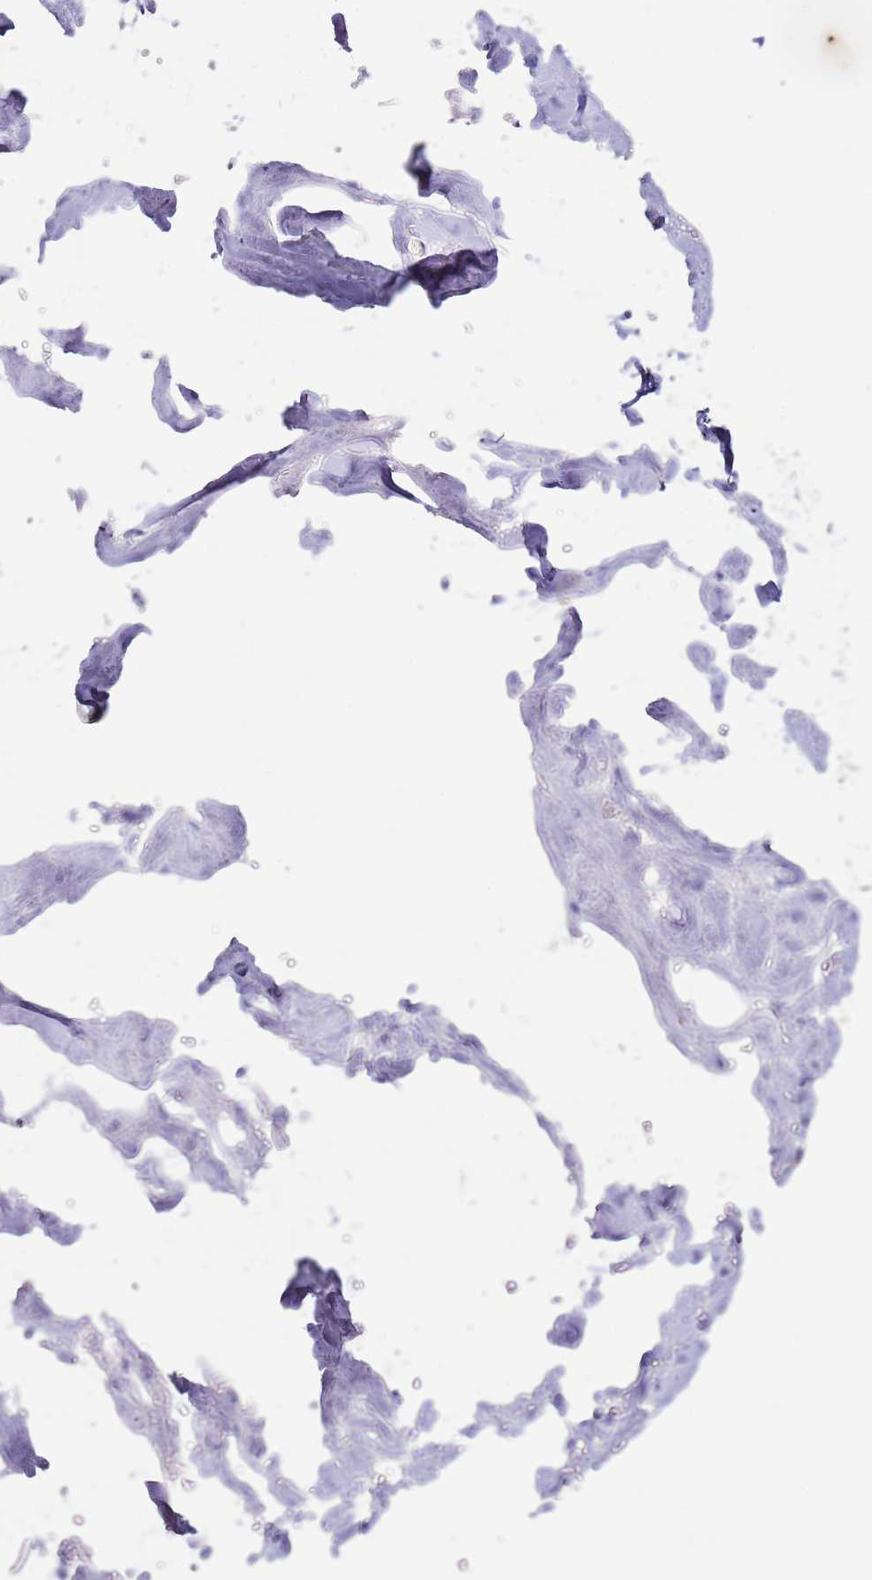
{"staining": {"intensity": "moderate", "quantity": "25%-75%", "location": "cytoplasmic/membranous"}, "tissue": "adipose tissue", "cell_type": "Adipocytes", "image_type": "normal", "snomed": [{"axis": "morphology", "description": "Normal tissue, NOS"}, {"axis": "topography", "description": "Salivary gland"}, {"axis": "topography", "description": "Peripheral nerve tissue"}], "caption": "This is a photomicrograph of IHC staining of benign adipose tissue, which shows moderate expression in the cytoplasmic/membranous of adipocytes.", "gene": "MRPL20", "patient": {"sex": "male", "age": 38}}